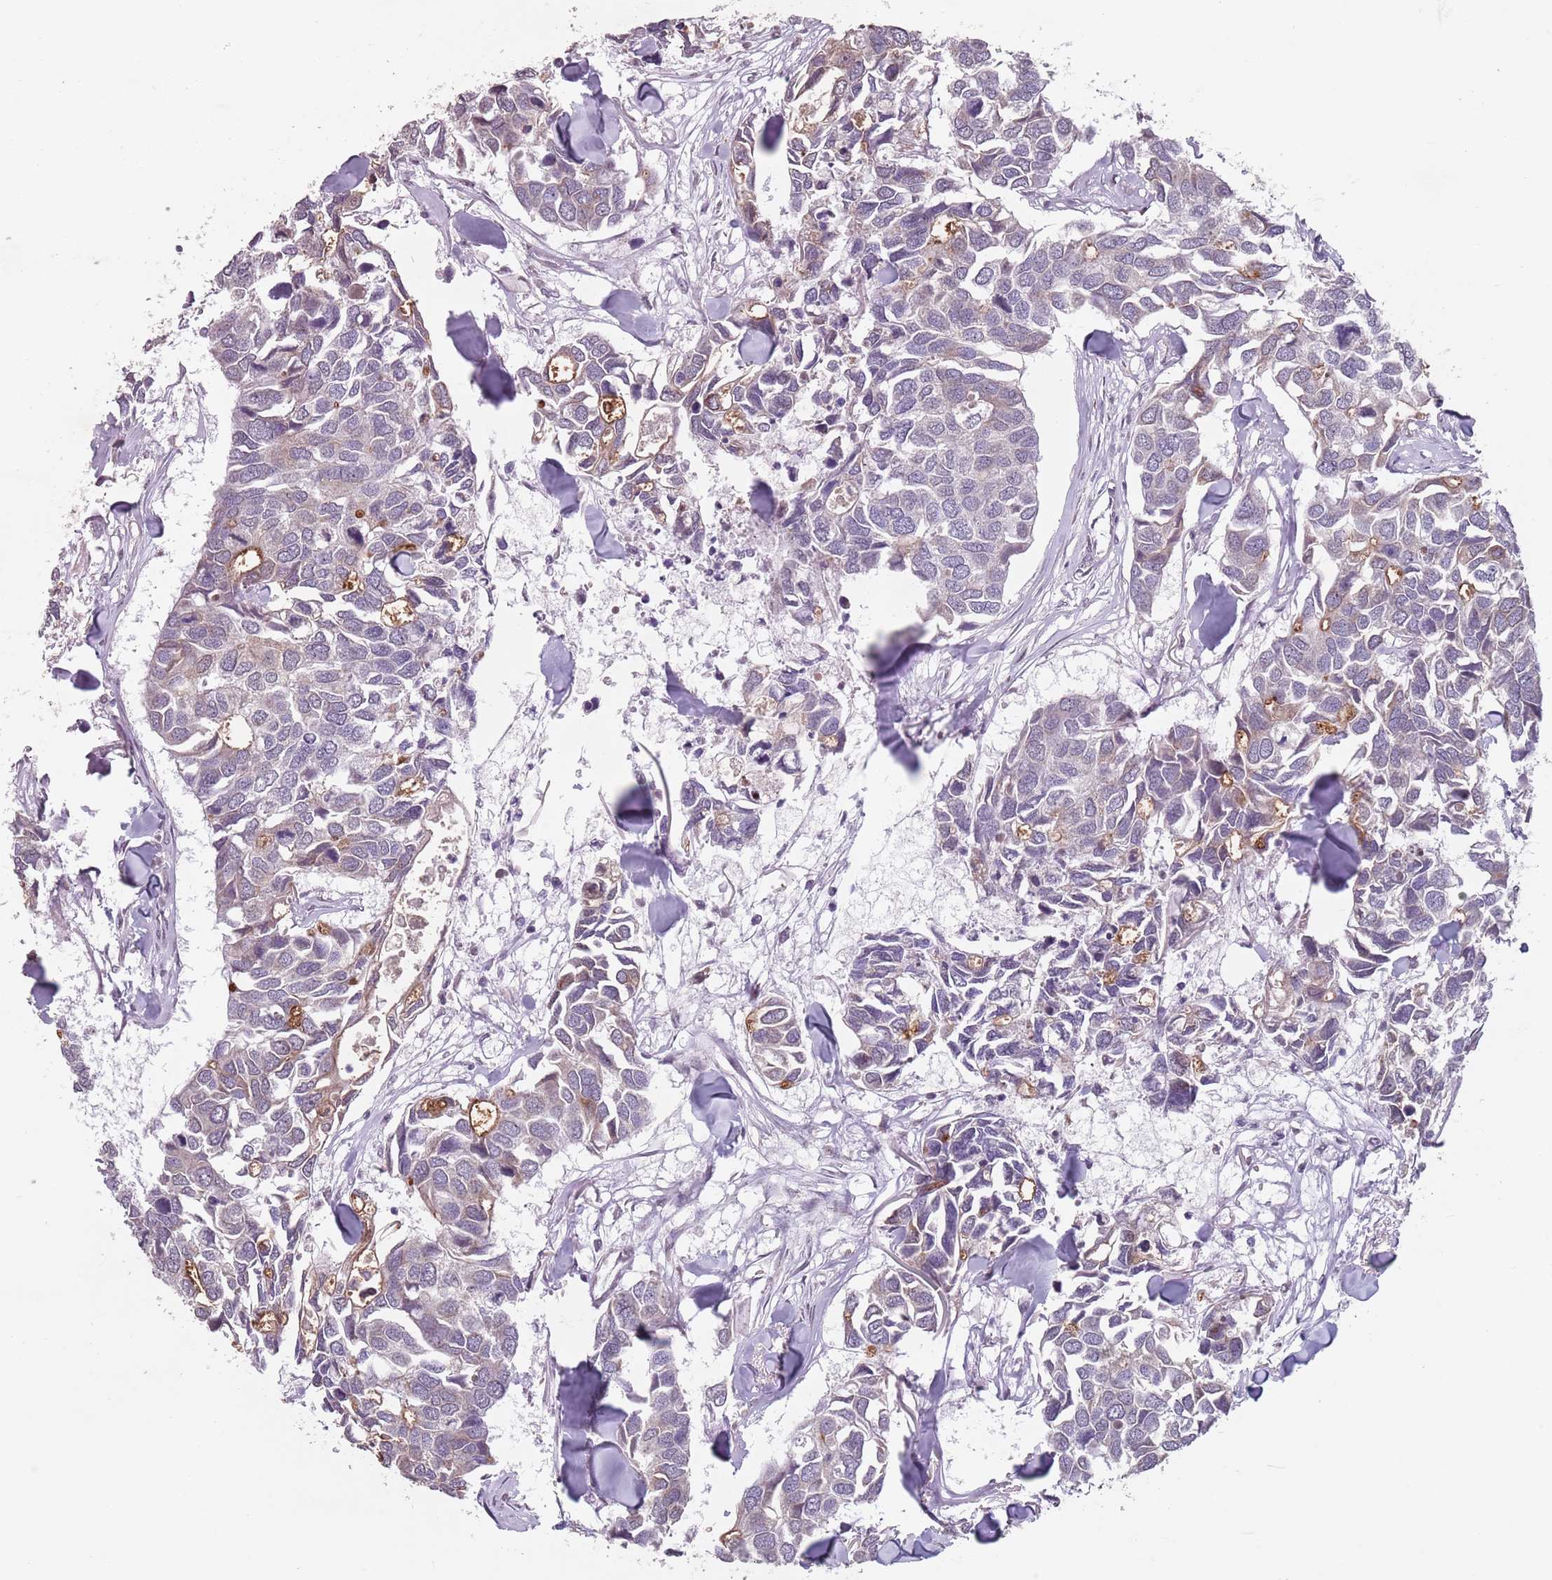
{"staining": {"intensity": "weak", "quantity": "<25%", "location": "cytoplasmic/membranous"}, "tissue": "breast cancer", "cell_type": "Tumor cells", "image_type": "cancer", "snomed": [{"axis": "morphology", "description": "Duct carcinoma"}, {"axis": "topography", "description": "Breast"}], "caption": "This is an IHC image of infiltrating ductal carcinoma (breast). There is no expression in tumor cells.", "gene": "TMC4", "patient": {"sex": "female", "age": 83}}